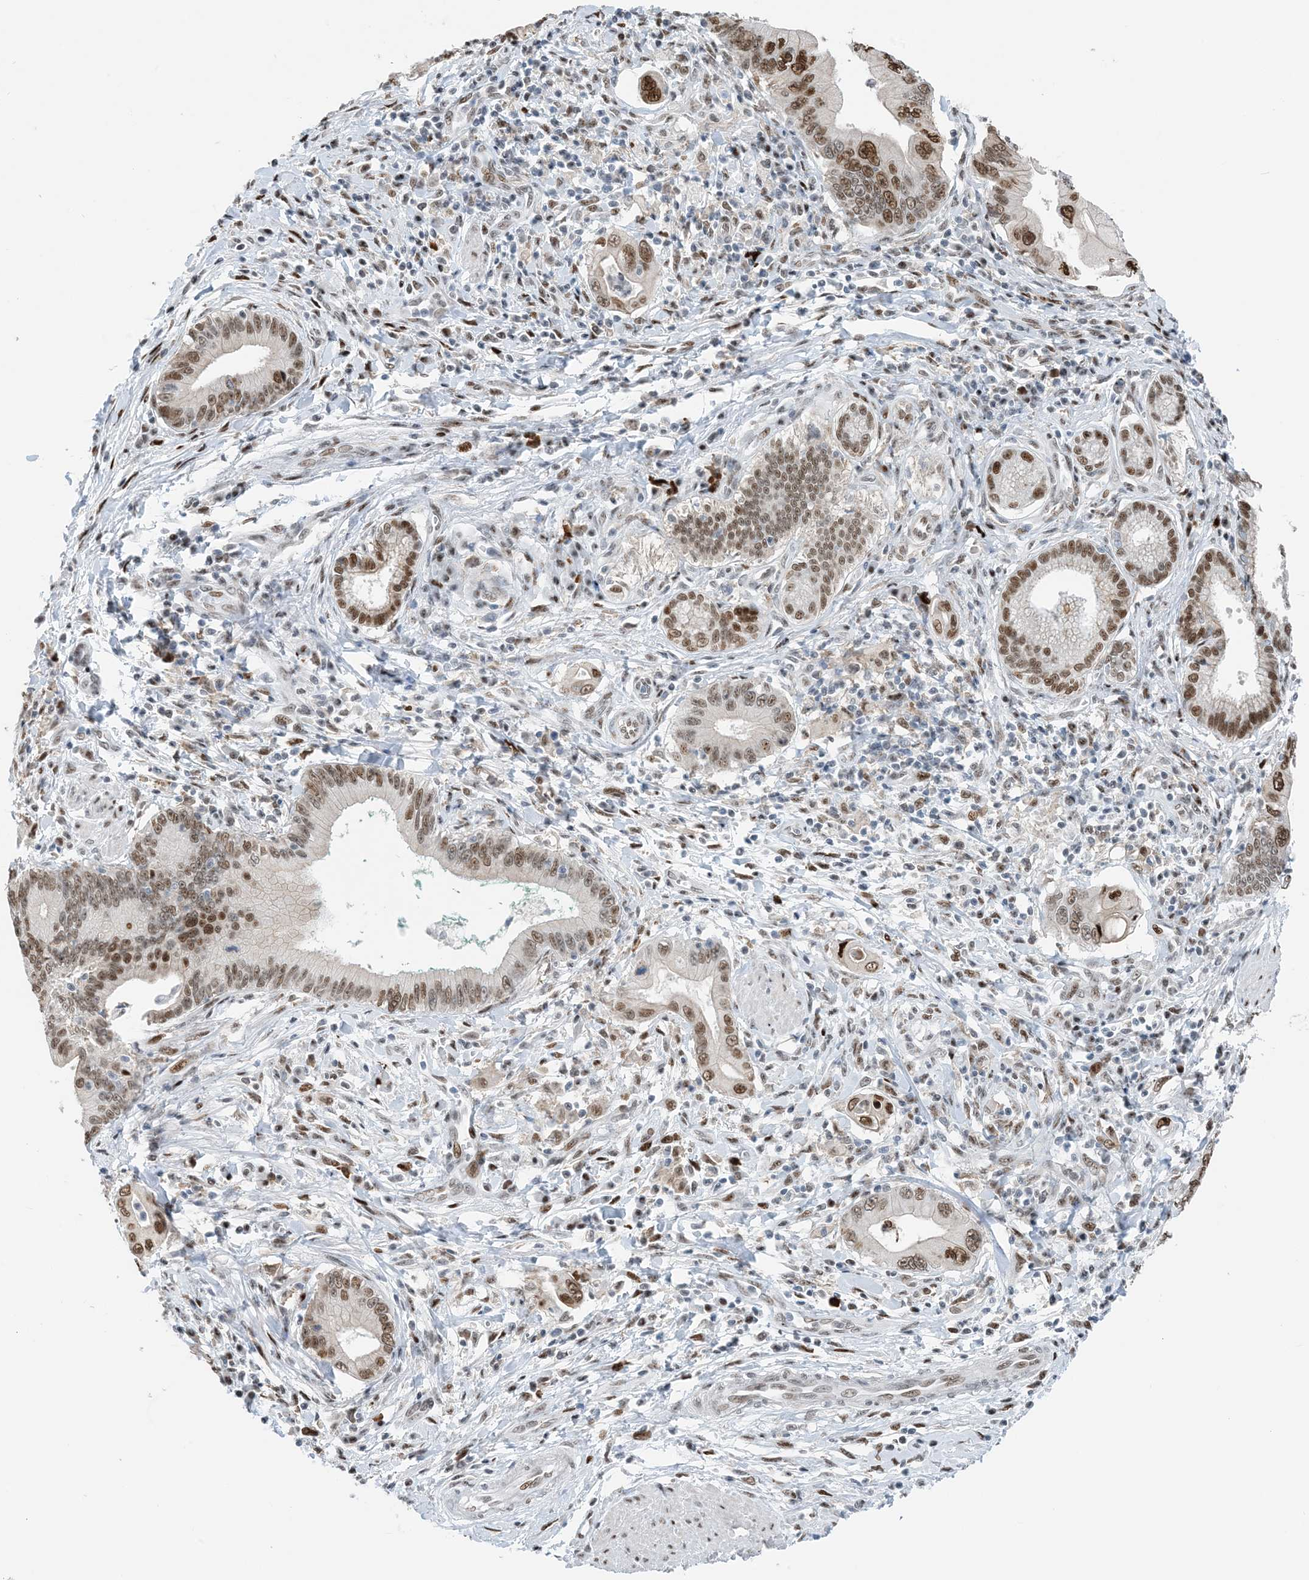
{"staining": {"intensity": "moderate", "quantity": ">75%", "location": "nuclear"}, "tissue": "pancreatic cancer", "cell_type": "Tumor cells", "image_type": "cancer", "snomed": [{"axis": "morphology", "description": "Adenocarcinoma, NOS"}, {"axis": "topography", "description": "Pancreas"}], "caption": "Immunohistochemistry (IHC) photomicrograph of neoplastic tissue: pancreatic cancer stained using immunohistochemistry (IHC) shows medium levels of moderate protein expression localized specifically in the nuclear of tumor cells, appearing as a nuclear brown color.", "gene": "HEMK1", "patient": {"sex": "male", "age": 78}}